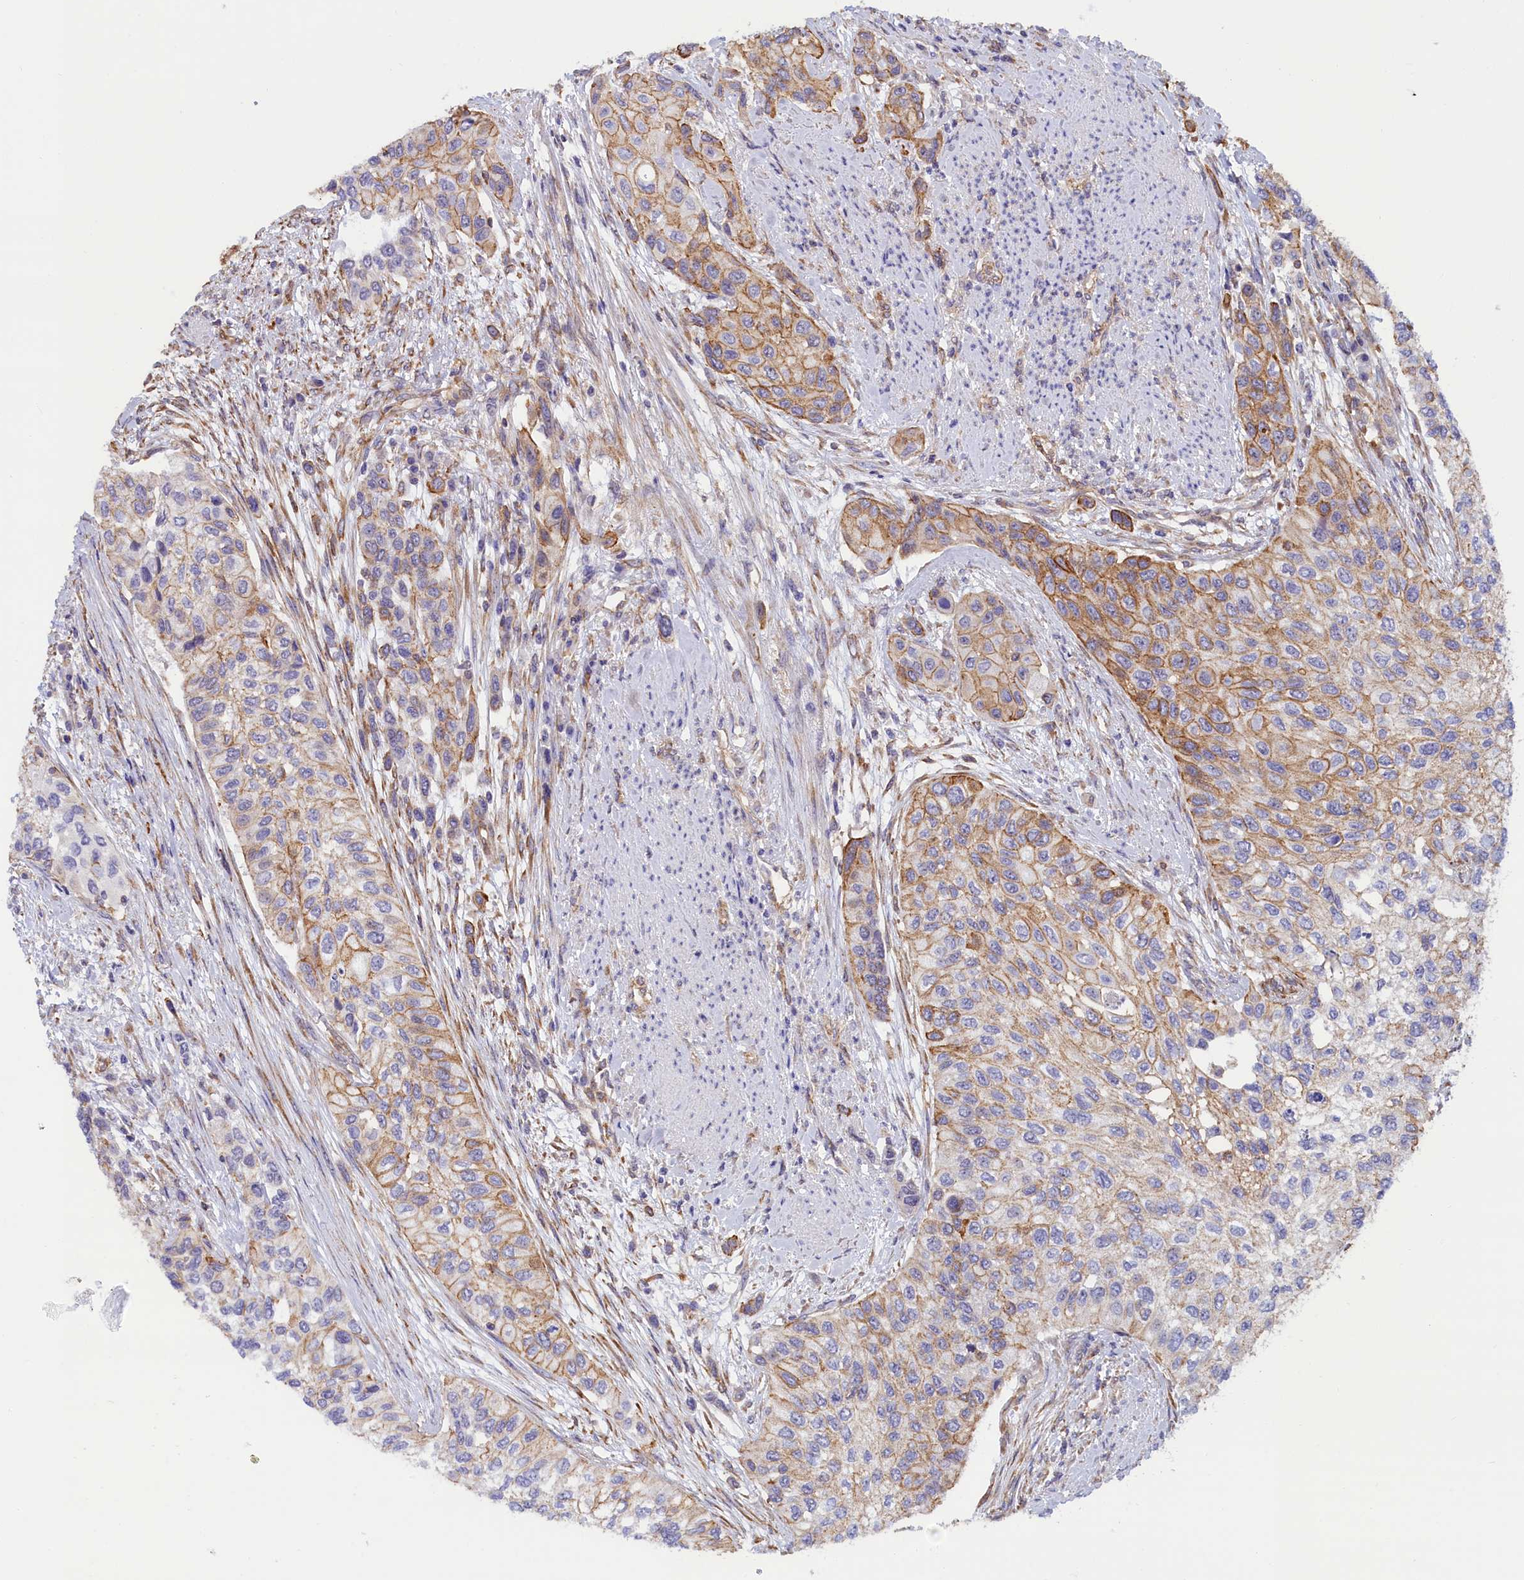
{"staining": {"intensity": "moderate", "quantity": "25%-75%", "location": "cytoplasmic/membranous"}, "tissue": "urothelial cancer", "cell_type": "Tumor cells", "image_type": "cancer", "snomed": [{"axis": "morphology", "description": "Normal tissue, NOS"}, {"axis": "morphology", "description": "Urothelial carcinoma, High grade"}, {"axis": "topography", "description": "Vascular tissue"}, {"axis": "topography", "description": "Urinary bladder"}], "caption": "Immunohistochemistry (DAB (3,3'-diaminobenzidine)) staining of human urothelial cancer exhibits moderate cytoplasmic/membranous protein staining in approximately 25%-75% of tumor cells.", "gene": "ABCC12", "patient": {"sex": "female", "age": 56}}